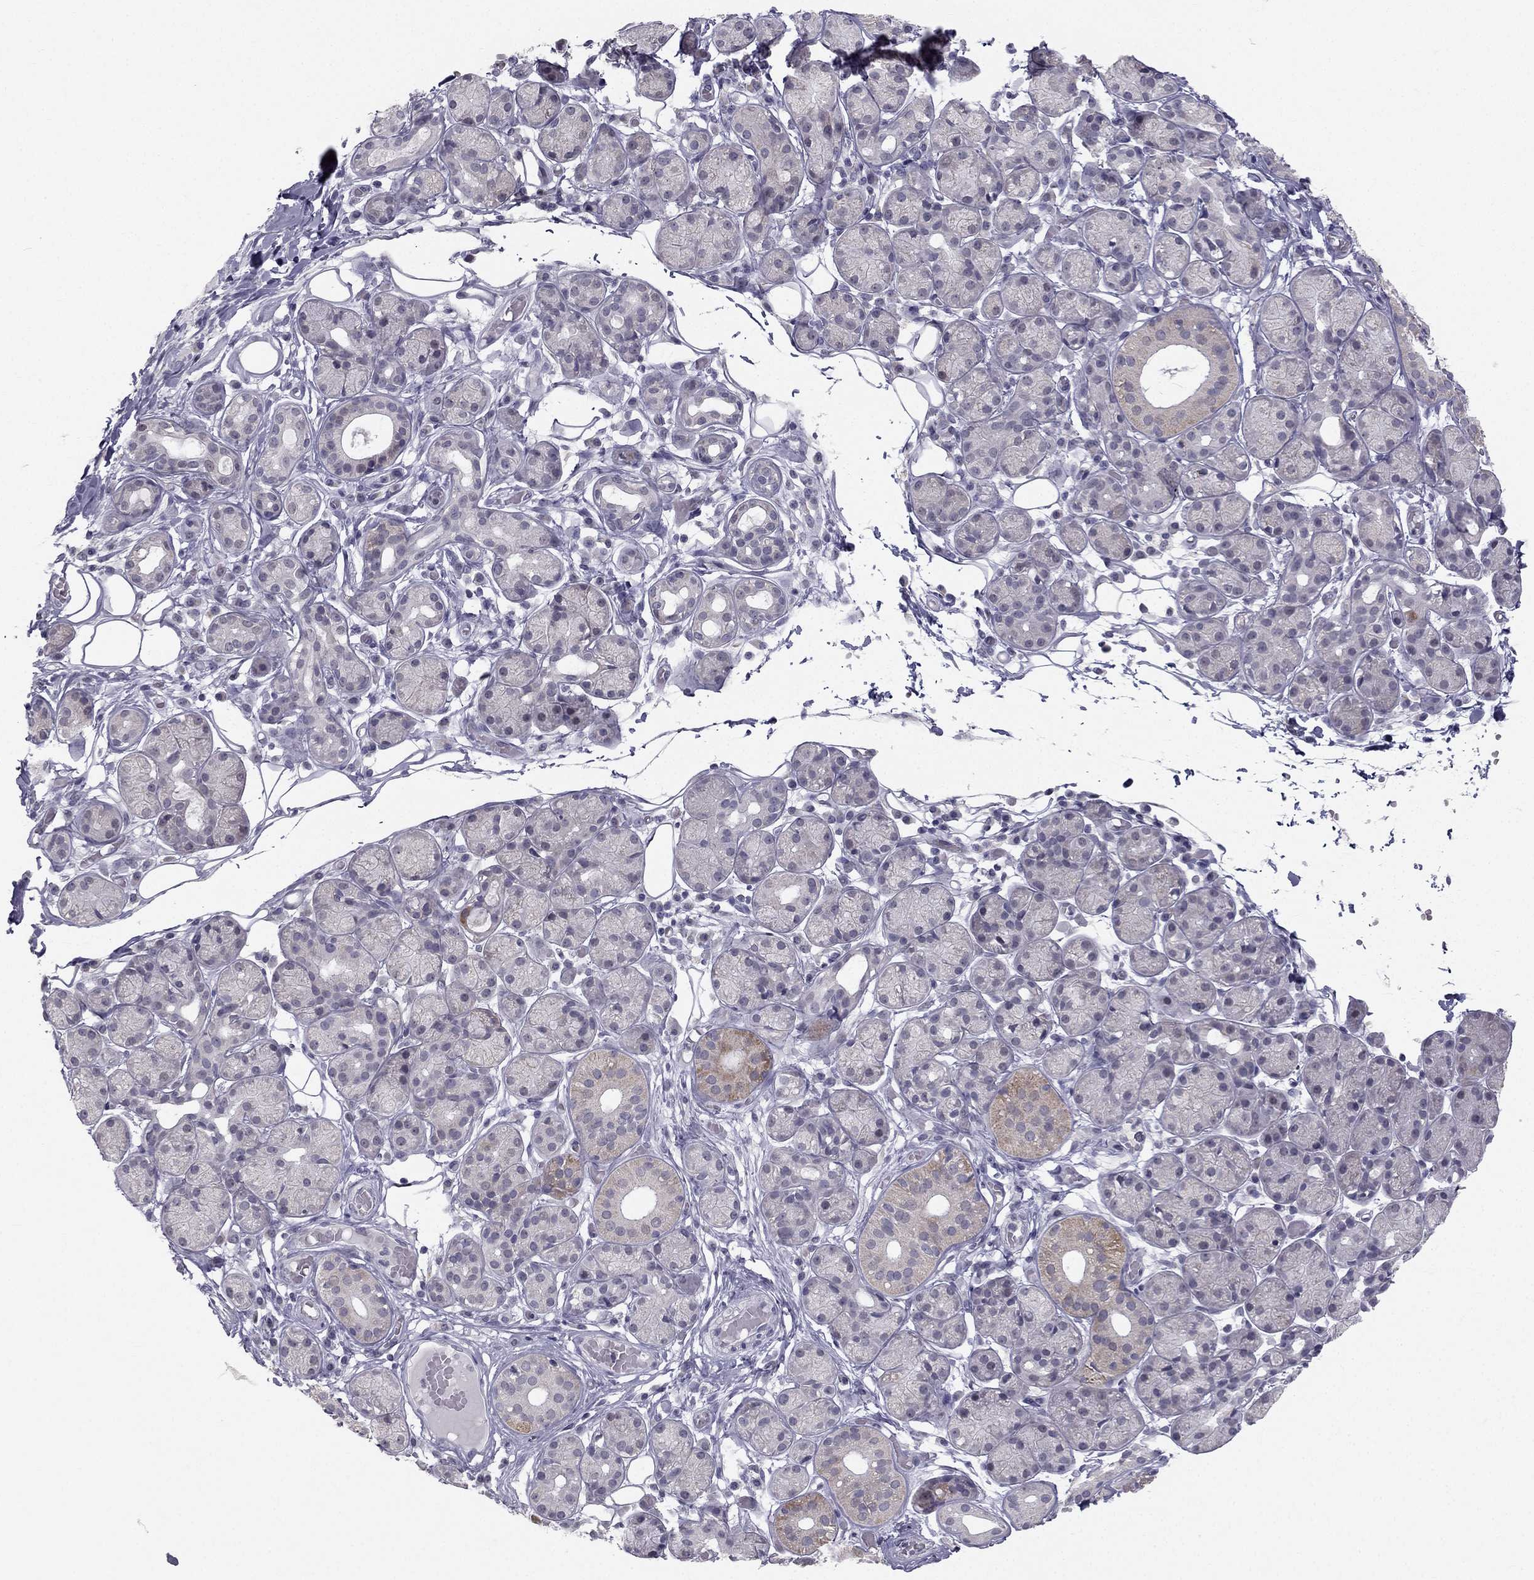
{"staining": {"intensity": "moderate", "quantity": "<25%", "location": "cytoplasmic/membranous"}, "tissue": "salivary gland", "cell_type": "Glandular cells", "image_type": "normal", "snomed": [{"axis": "morphology", "description": "Normal tissue, NOS"}, {"axis": "topography", "description": "Salivary gland"}, {"axis": "topography", "description": "Peripheral nerve tissue"}], "caption": "IHC of unremarkable human salivary gland displays low levels of moderate cytoplasmic/membranous positivity in about <25% of glandular cells. The staining was performed using DAB to visualize the protein expression in brown, while the nuclei were stained in blue with hematoxylin (Magnification: 20x).", "gene": "C5orf49", "patient": {"sex": "male", "age": 71}}